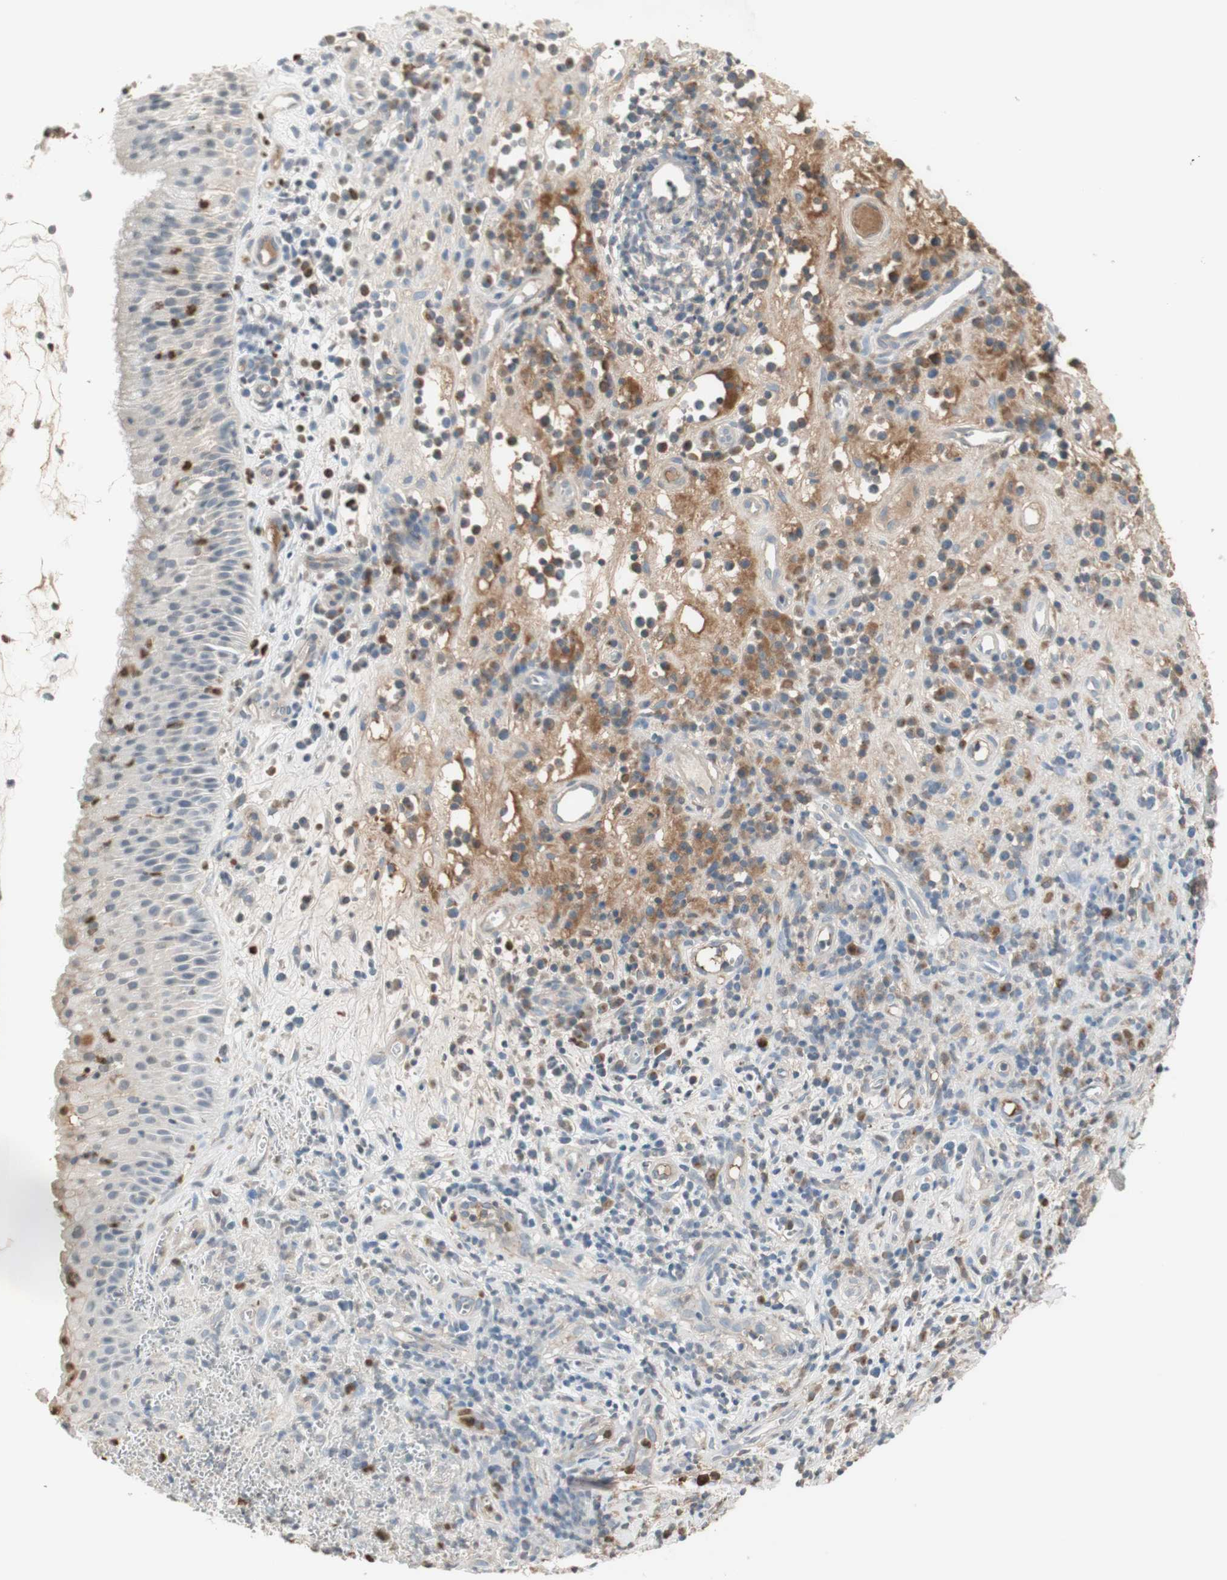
{"staining": {"intensity": "weak", "quantity": "<25%", "location": "cytoplasmic/membranous"}, "tissue": "nasopharynx", "cell_type": "Respiratory epithelial cells", "image_type": "normal", "snomed": [{"axis": "morphology", "description": "Normal tissue, NOS"}, {"axis": "topography", "description": "Nasopharynx"}], "caption": "High magnification brightfield microscopy of unremarkable nasopharynx stained with DAB (brown) and counterstained with hematoxylin (blue): respiratory epithelial cells show no significant staining. The staining was performed using DAB (3,3'-diaminobenzidine) to visualize the protein expression in brown, while the nuclei were stained in blue with hematoxylin (Magnification: 20x).", "gene": "NID1", "patient": {"sex": "female", "age": 51}}